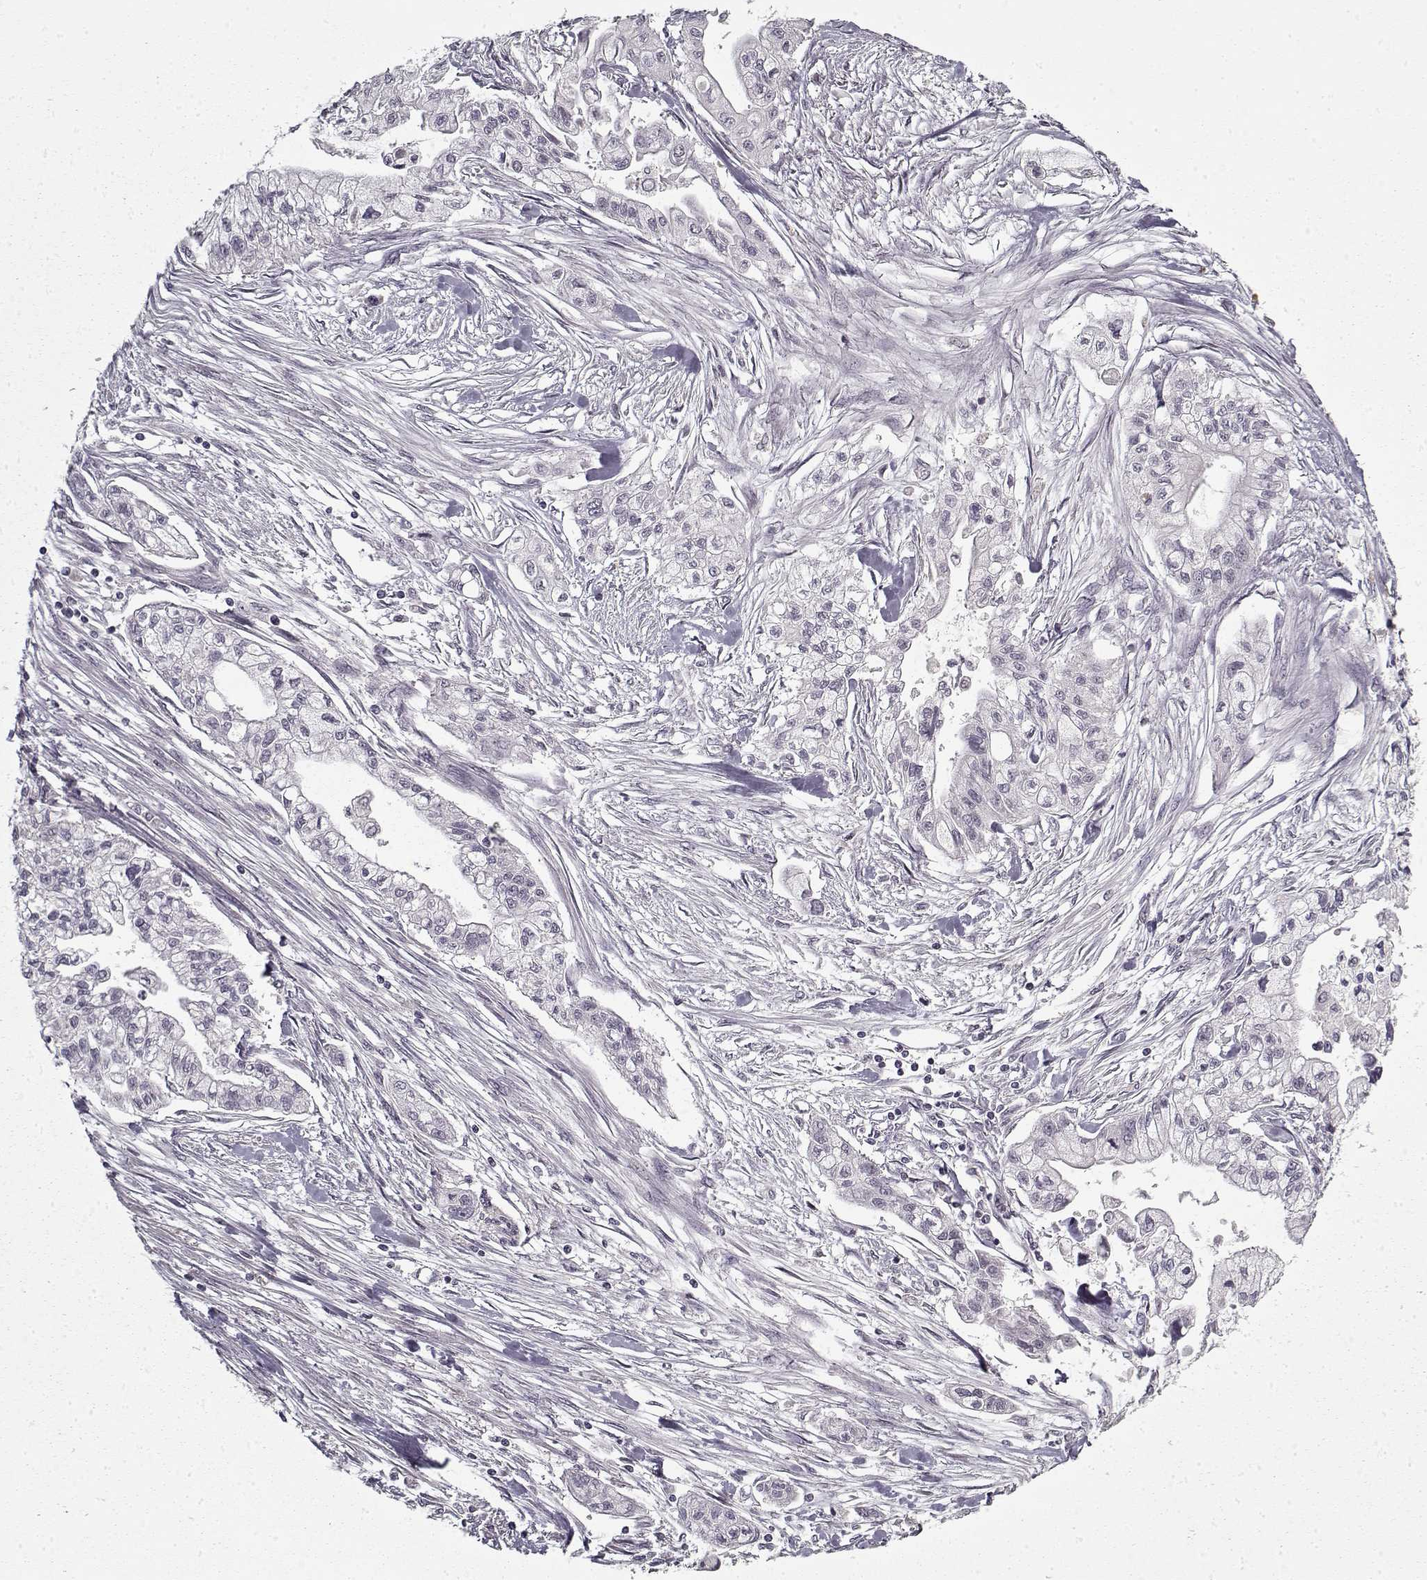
{"staining": {"intensity": "negative", "quantity": "none", "location": "none"}, "tissue": "pancreatic cancer", "cell_type": "Tumor cells", "image_type": "cancer", "snomed": [{"axis": "morphology", "description": "Adenocarcinoma, NOS"}, {"axis": "topography", "description": "Pancreas"}], "caption": "Pancreatic adenocarcinoma stained for a protein using immunohistochemistry demonstrates no staining tumor cells.", "gene": "LAMA2", "patient": {"sex": "male", "age": 54}}